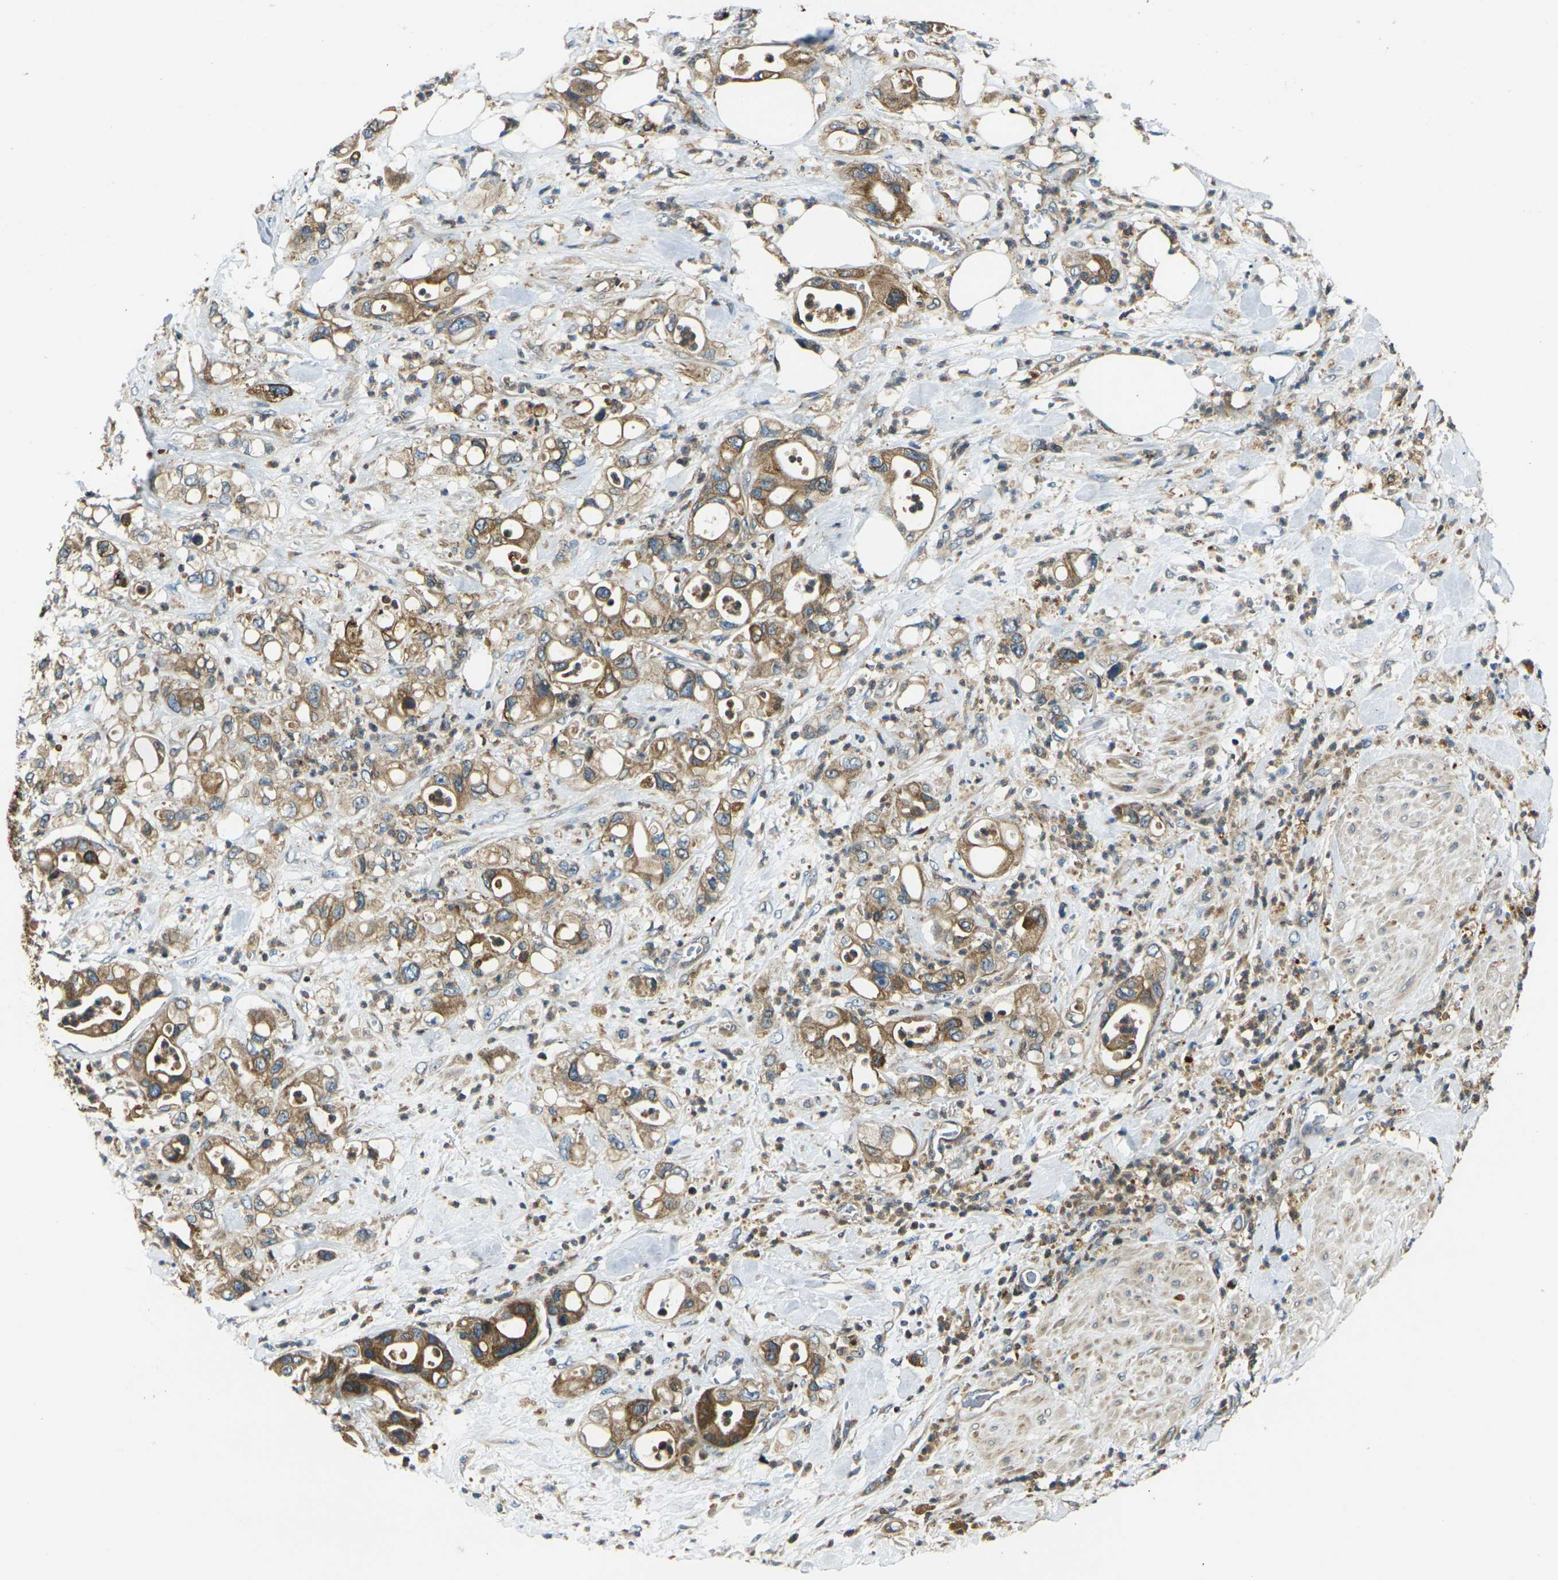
{"staining": {"intensity": "moderate", "quantity": ">75%", "location": "cytoplasmic/membranous"}, "tissue": "pancreatic cancer", "cell_type": "Tumor cells", "image_type": "cancer", "snomed": [{"axis": "morphology", "description": "Adenocarcinoma, NOS"}, {"axis": "topography", "description": "Pancreas"}], "caption": "A brown stain shows moderate cytoplasmic/membranous staining of a protein in adenocarcinoma (pancreatic) tumor cells.", "gene": "FZD1", "patient": {"sex": "male", "age": 70}}